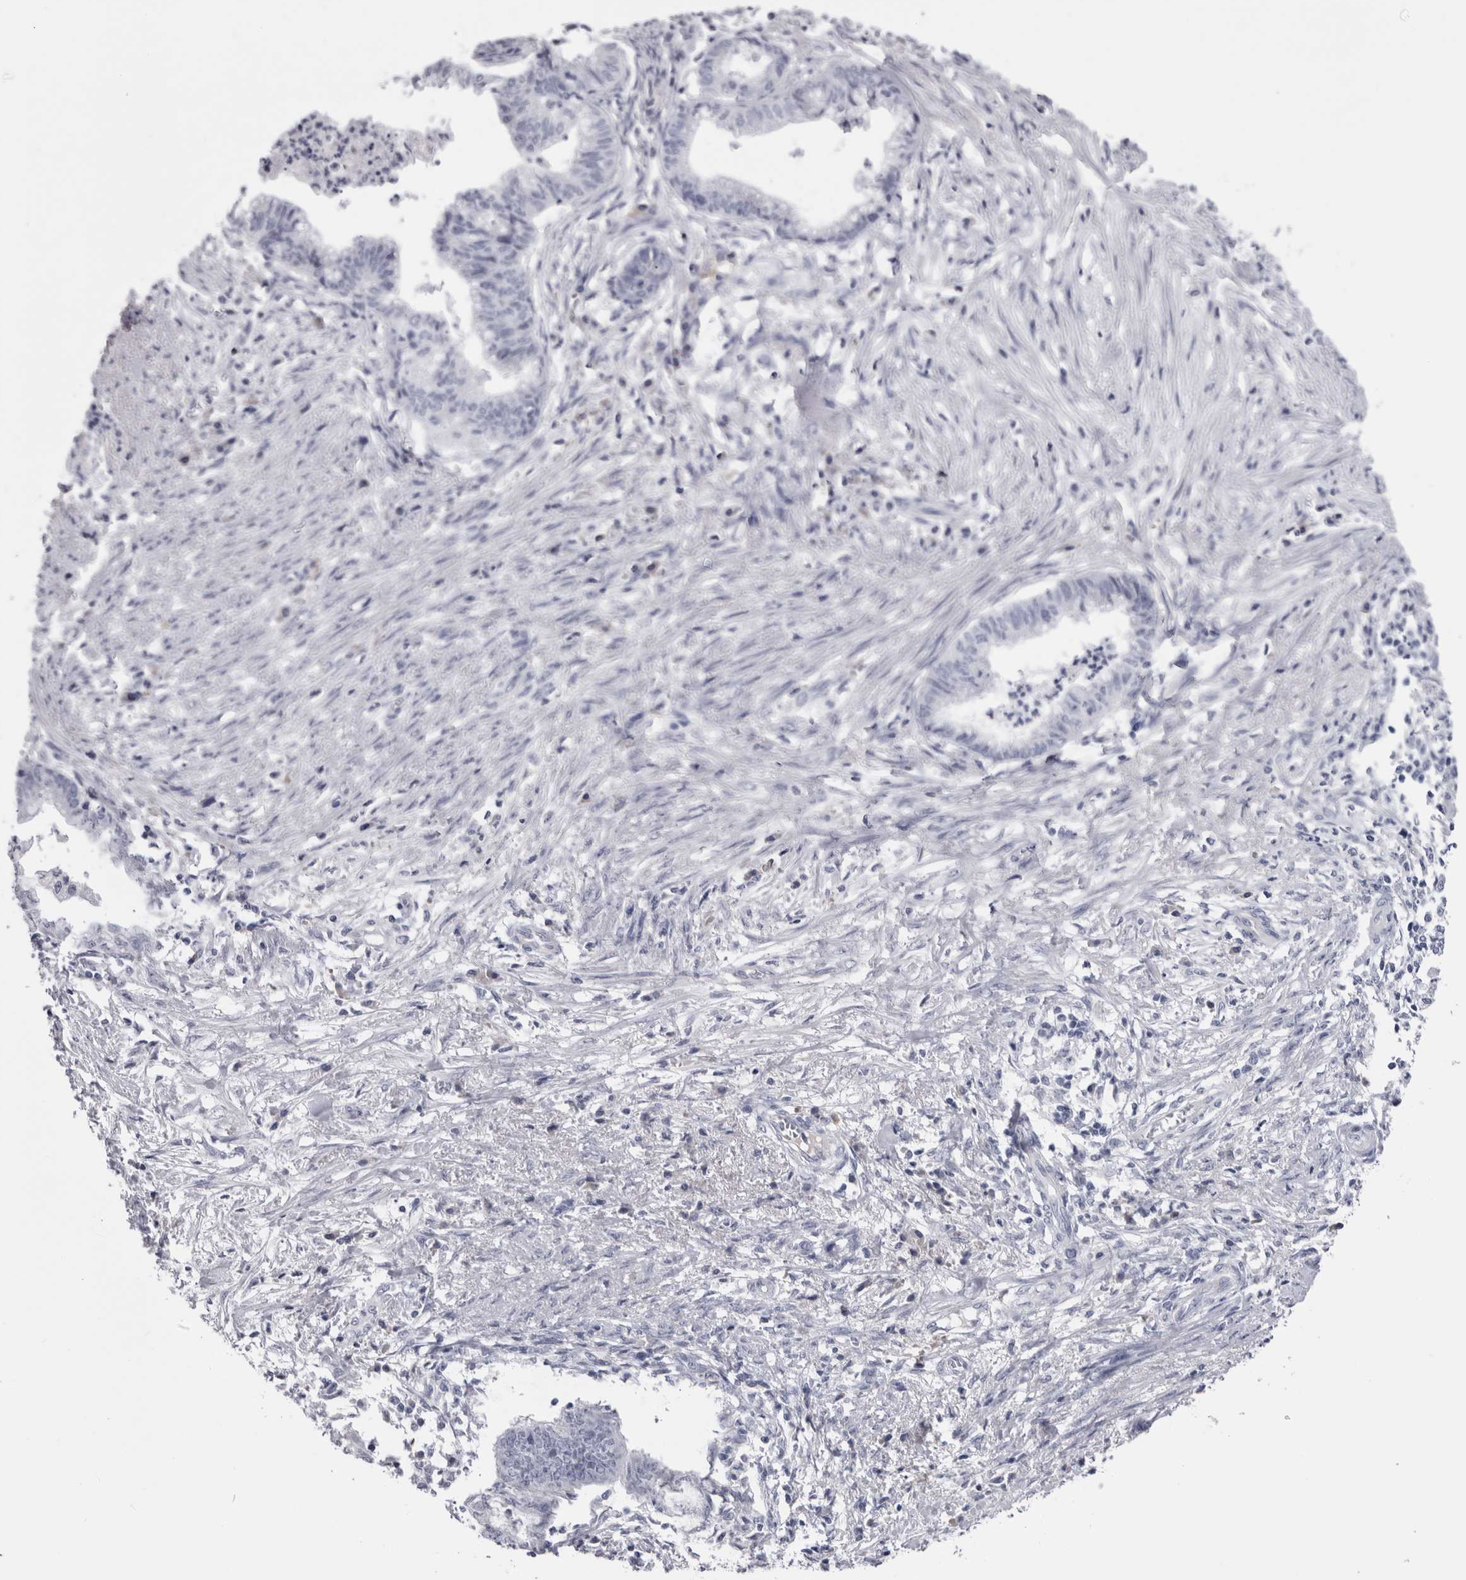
{"staining": {"intensity": "negative", "quantity": "none", "location": "none"}, "tissue": "endometrial cancer", "cell_type": "Tumor cells", "image_type": "cancer", "snomed": [{"axis": "morphology", "description": "Necrosis, NOS"}, {"axis": "morphology", "description": "Adenocarcinoma, NOS"}, {"axis": "topography", "description": "Endometrium"}], "caption": "This micrograph is of endometrial adenocarcinoma stained with IHC to label a protein in brown with the nuclei are counter-stained blue. There is no expression in tumor cells.", "gene": "PAX5", "patient": {"sex": "female", "age": 79}}